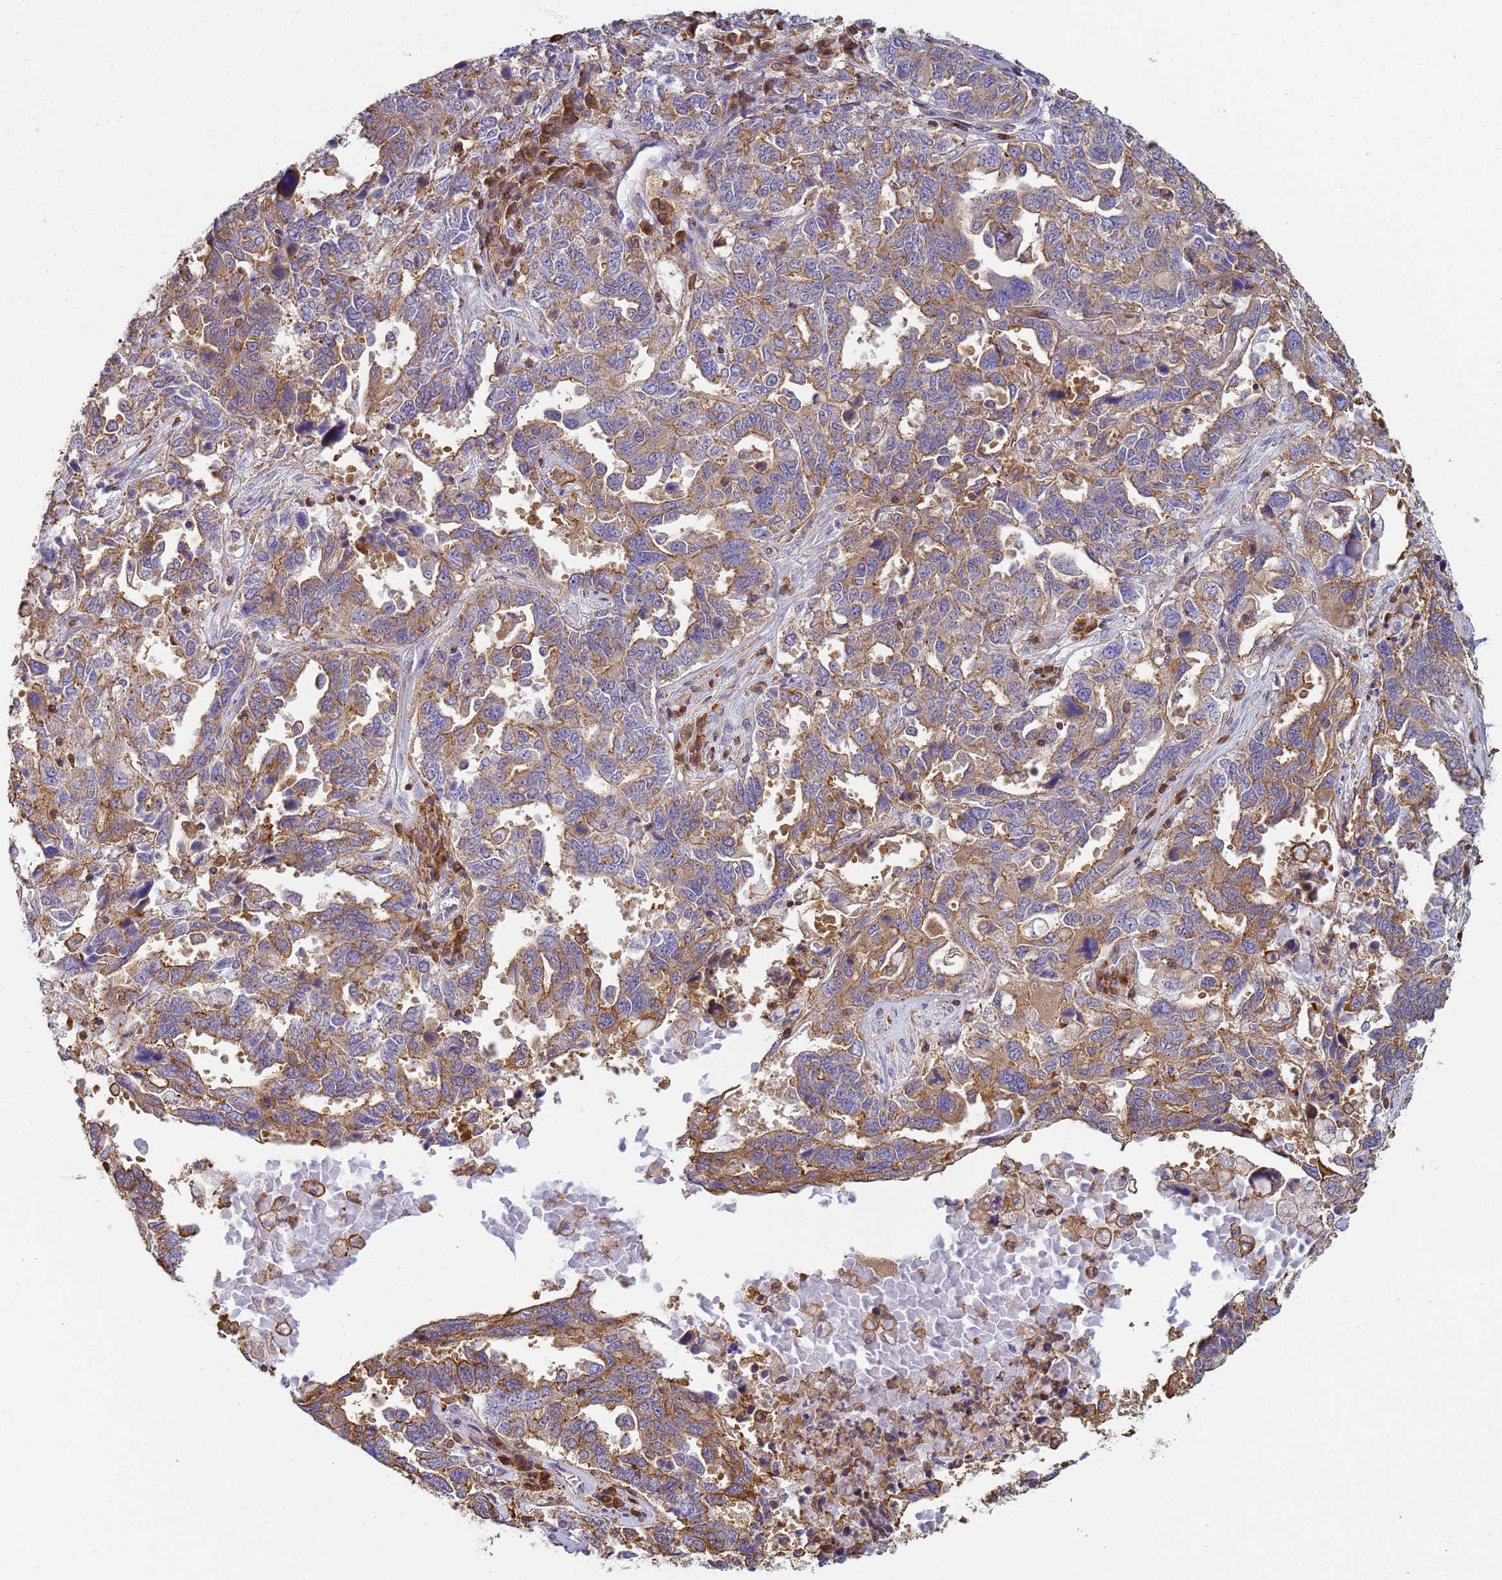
{"staining": {"intensity": "moderate", "quantity": ">75%", "location": "cytoplasmic/membranous"}, "tissue": "ovarian cancer", "cell_type": "Tumor cells", "image_type": "cancer", "snomed": [{"axis": "morphology", "description": "Carcinoma, endometroid"}, {"axis": "topography", "description": "Ovary"}], "caption": "Immunohistochemical staining of ovarian cancer (endometroid carcinoma) exhibits medium levels of moderate cytoplasmic/membranous protein expression in approximately >75% of tumor cells. The staining was performed using DAB to visualize the protein expression in brown, while the nuclei were stained in blue with hematoxylin (Magnification: 20x).", "gene": "ZNG1B", "patient": {"sex": "female", "age": 62}}